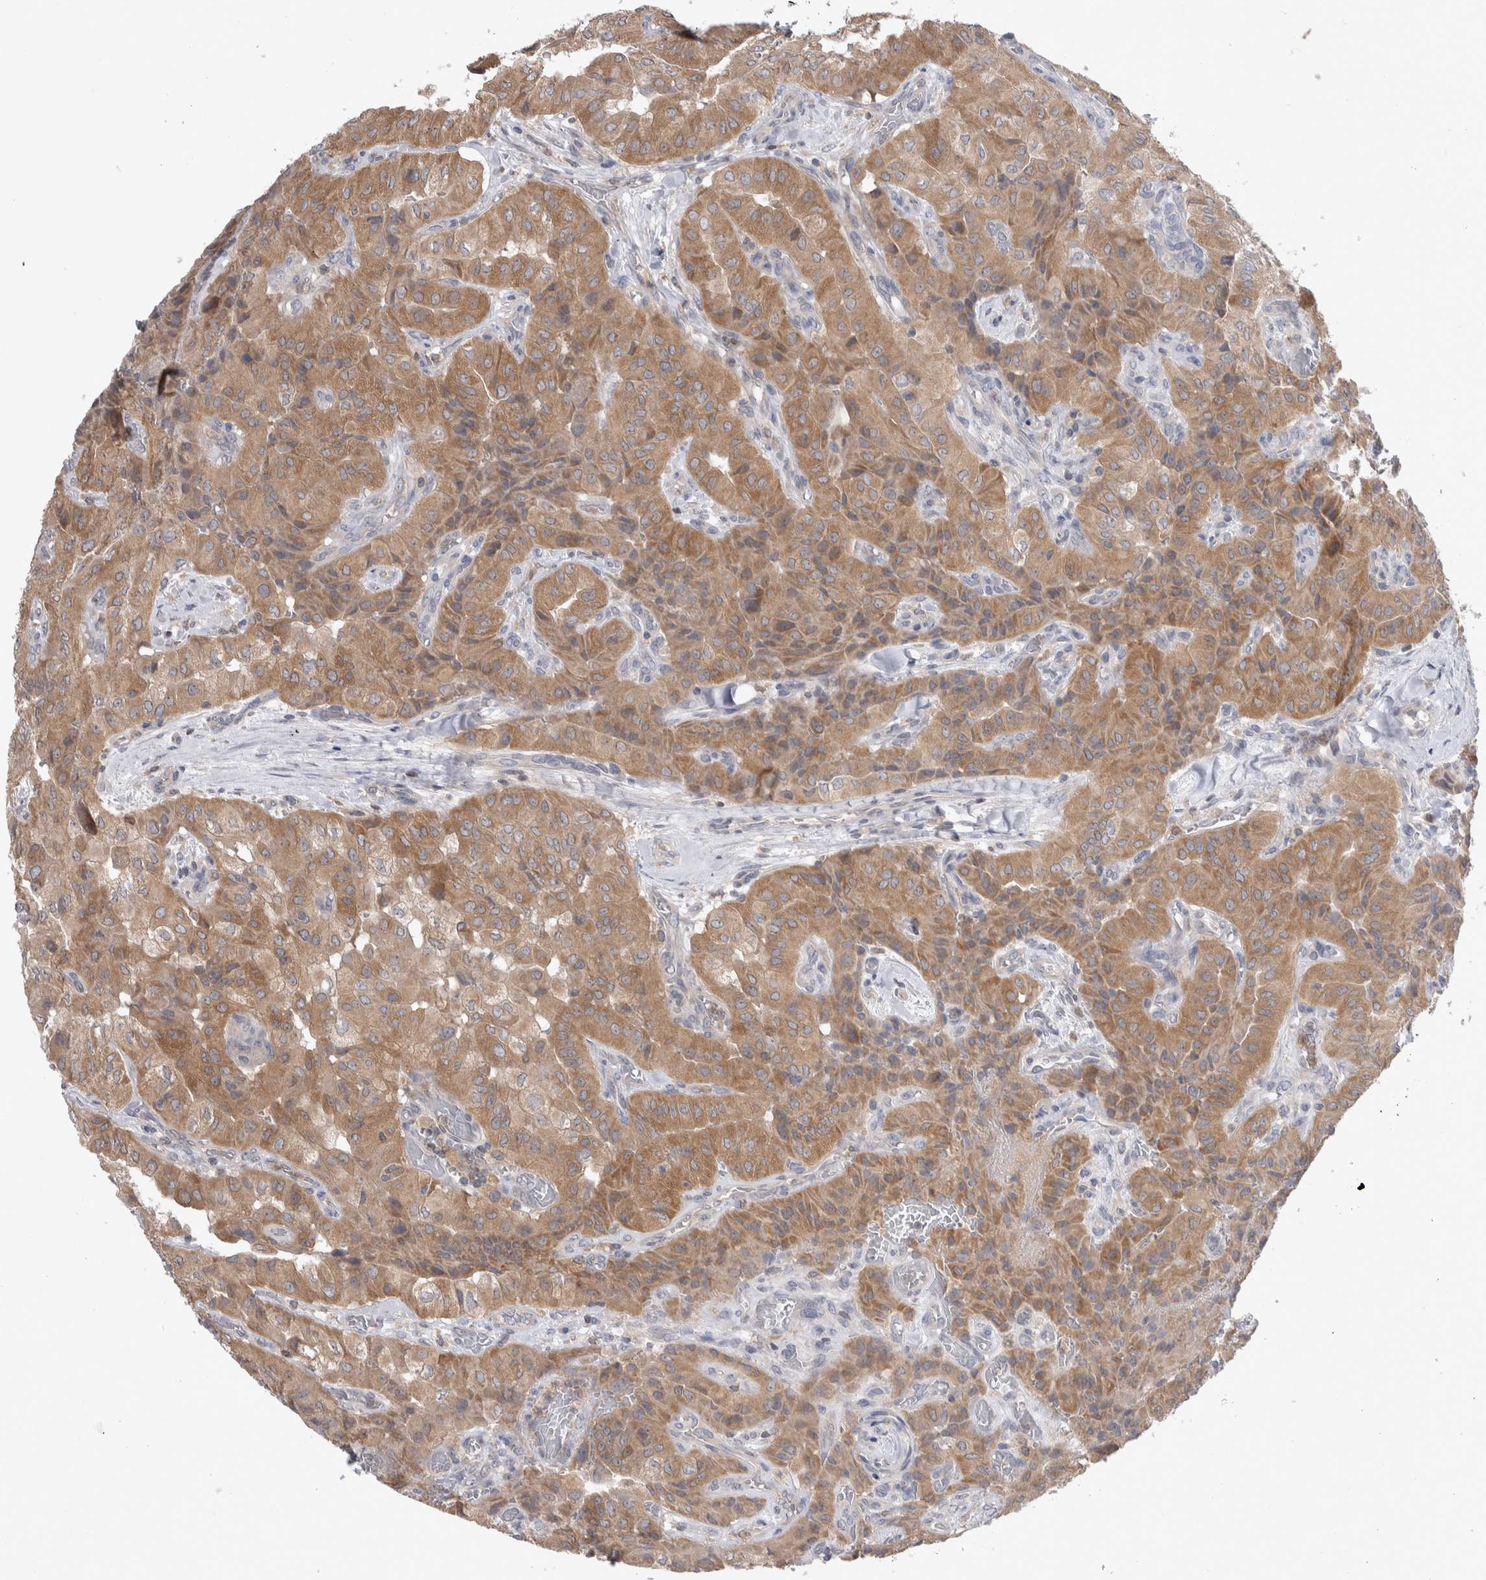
{"staining": {"intensity": "moderate", "quantity": ">75%", "location": "cytoplasmic/membranous"}, "tissue": "thyroid cancer", "cell_type": "Tumor cells", "image_type": "cancer", "snomed": [{"axis": "morphology", "description": "Papillary adenocarcinoma, NOS"}, {"axis": "topography", "description": "Thyroid gland"}], "caption": "This photomicrograph reveals thyroid cancer stained with immunohistochemistry (IHC) to label a protein in brown. The cytoplasmic/membranous of tumor cells show moderate positivity for the protein. Nuclei are counter-stained blue.", "gene": "HTATIP2", "patient": {"sex": "female", "age": 59}}